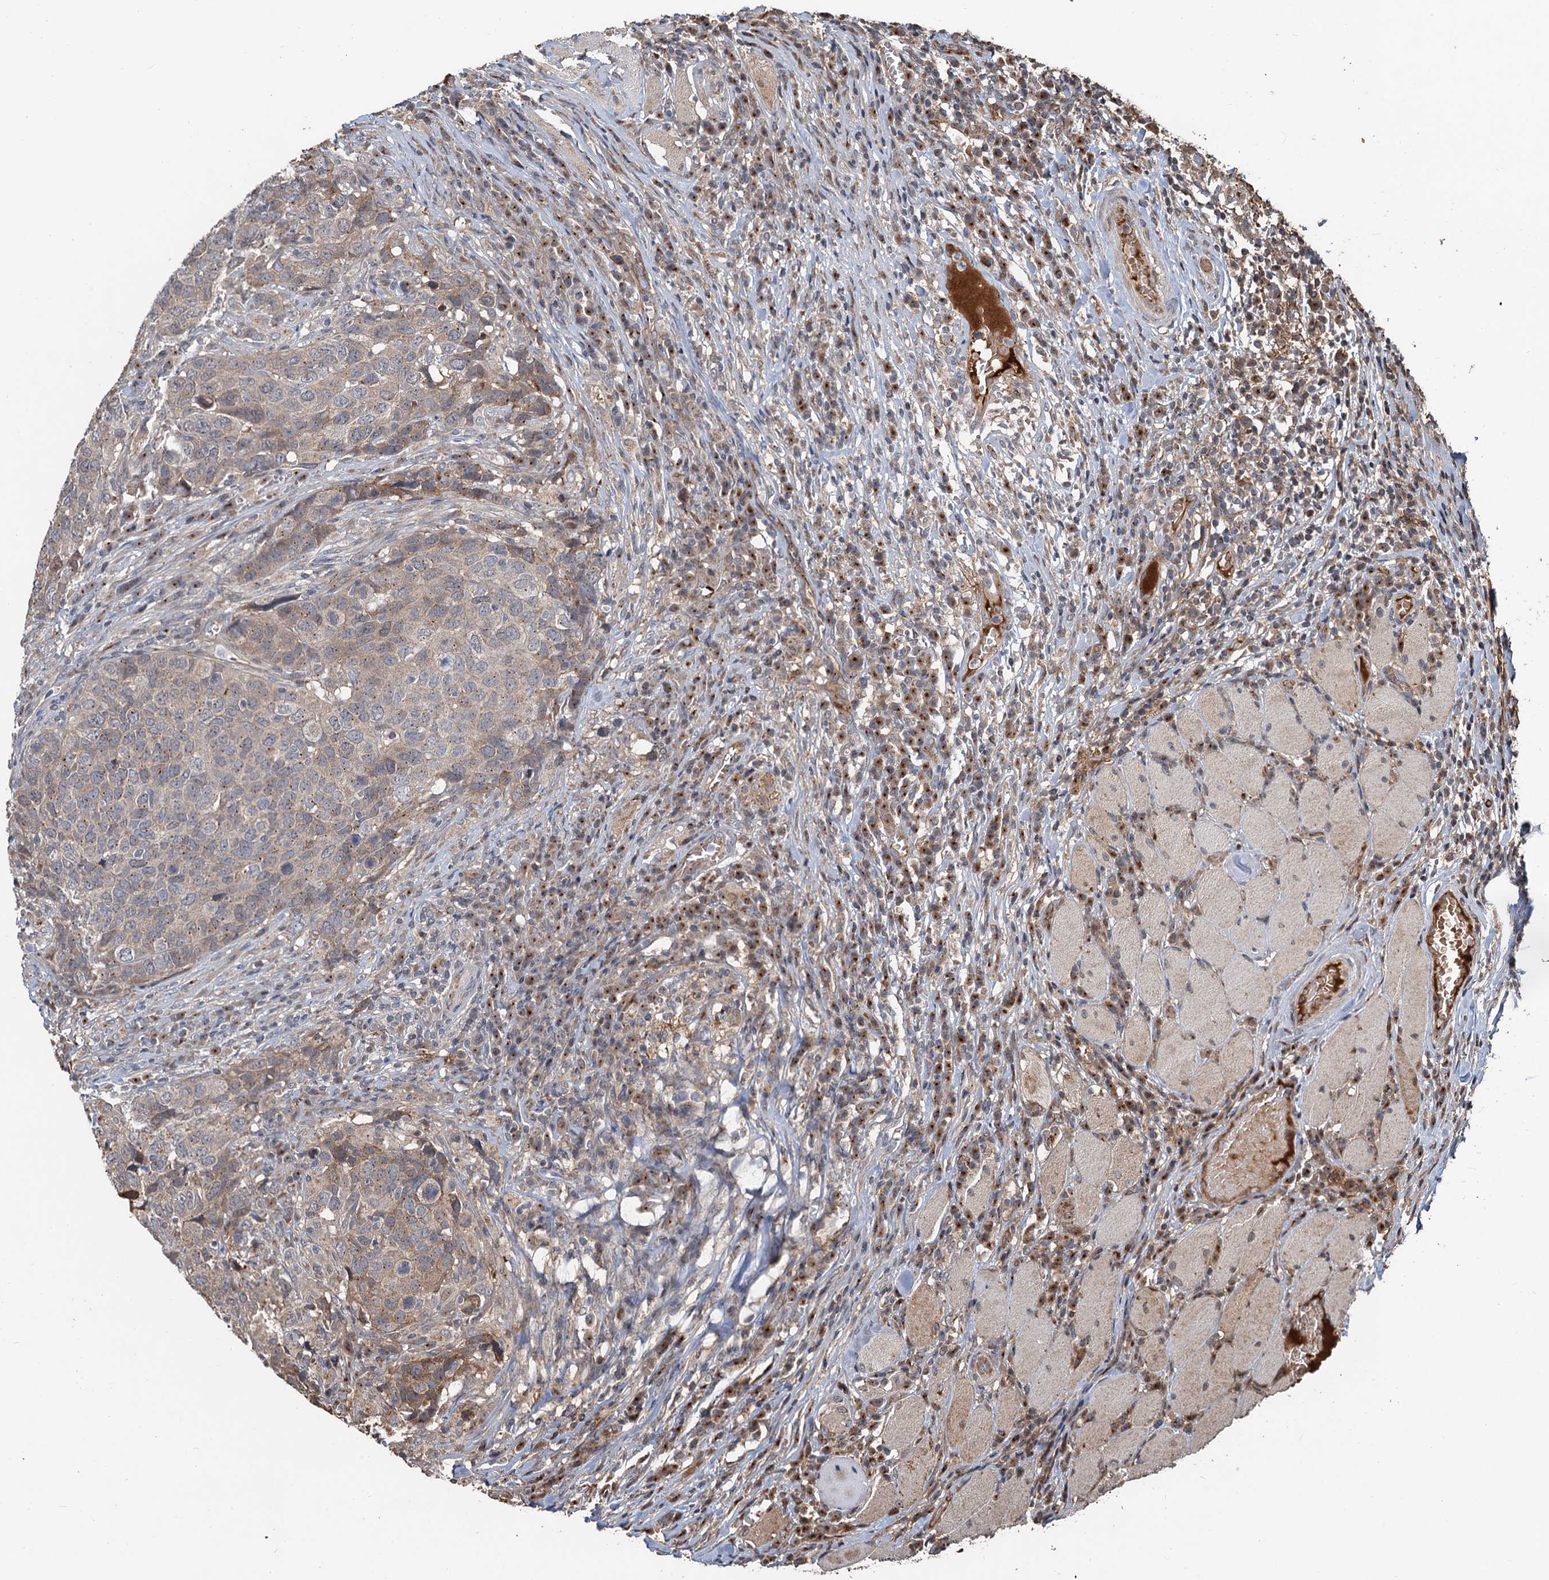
{"staining": {"intensity": "weak", "quantity": "25%-75%", "location": "cytoplasmic/membranous"}, "tissue": "head and neck cancer", "cell_type": "Tumor cells", "image_type": "cancer", "snomed": [{"axis": "morphology", "description": "Squamous cell carcinoma, NOS"}, {"axis": "topography", "description": "Head-Neck"}], "caption": "Squamous cell carcinoma (head and neck) was stained to show a protein in brown. There is low levels of weak cytoplasmic/membranous staining in approximately 25%-75% of tumor cells.", "gene": "DEXI", "patient": {"sex": "male", "age": 66}}